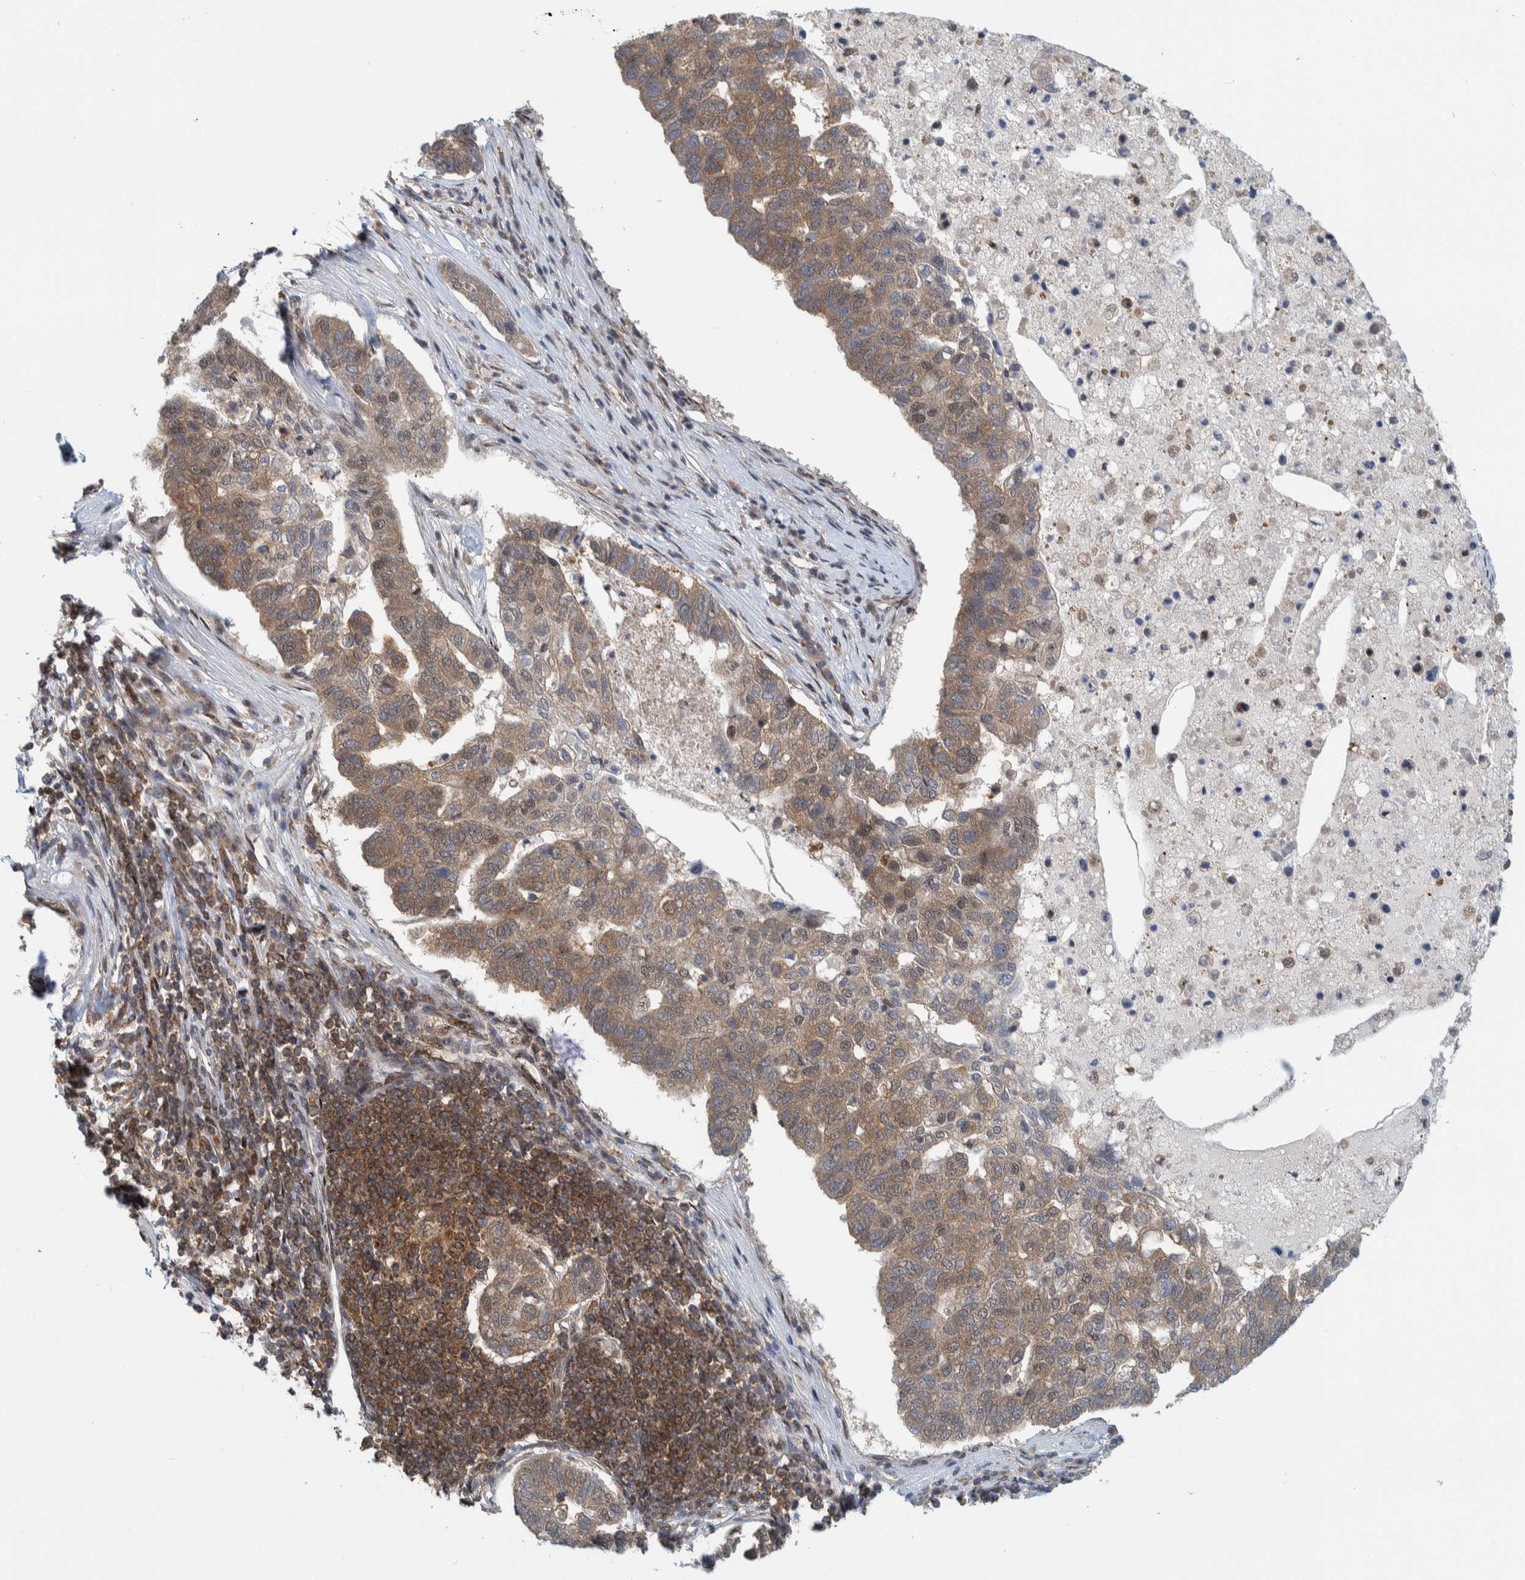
{"staining": {"intensity": "moderate", "quantity": ">75%", "location": "cytoplasmic/membranous"}, "tissue": "pancreatic cancer", "cell_type": "Tumor cells", "image_type": "cancer", "snomed": [{"axis": "morphology", "description": "Adenocarcinoma, NOS"}, {"axis": "topography", "description": "Pancreas"}], "caption": "A brown stain highlights moderate cytoplasmic/membranous staining of a protein in human pancreatic cancer tumor cells.", "gene": "COPS3", "patient": {"sex": "female", "age": 61}}